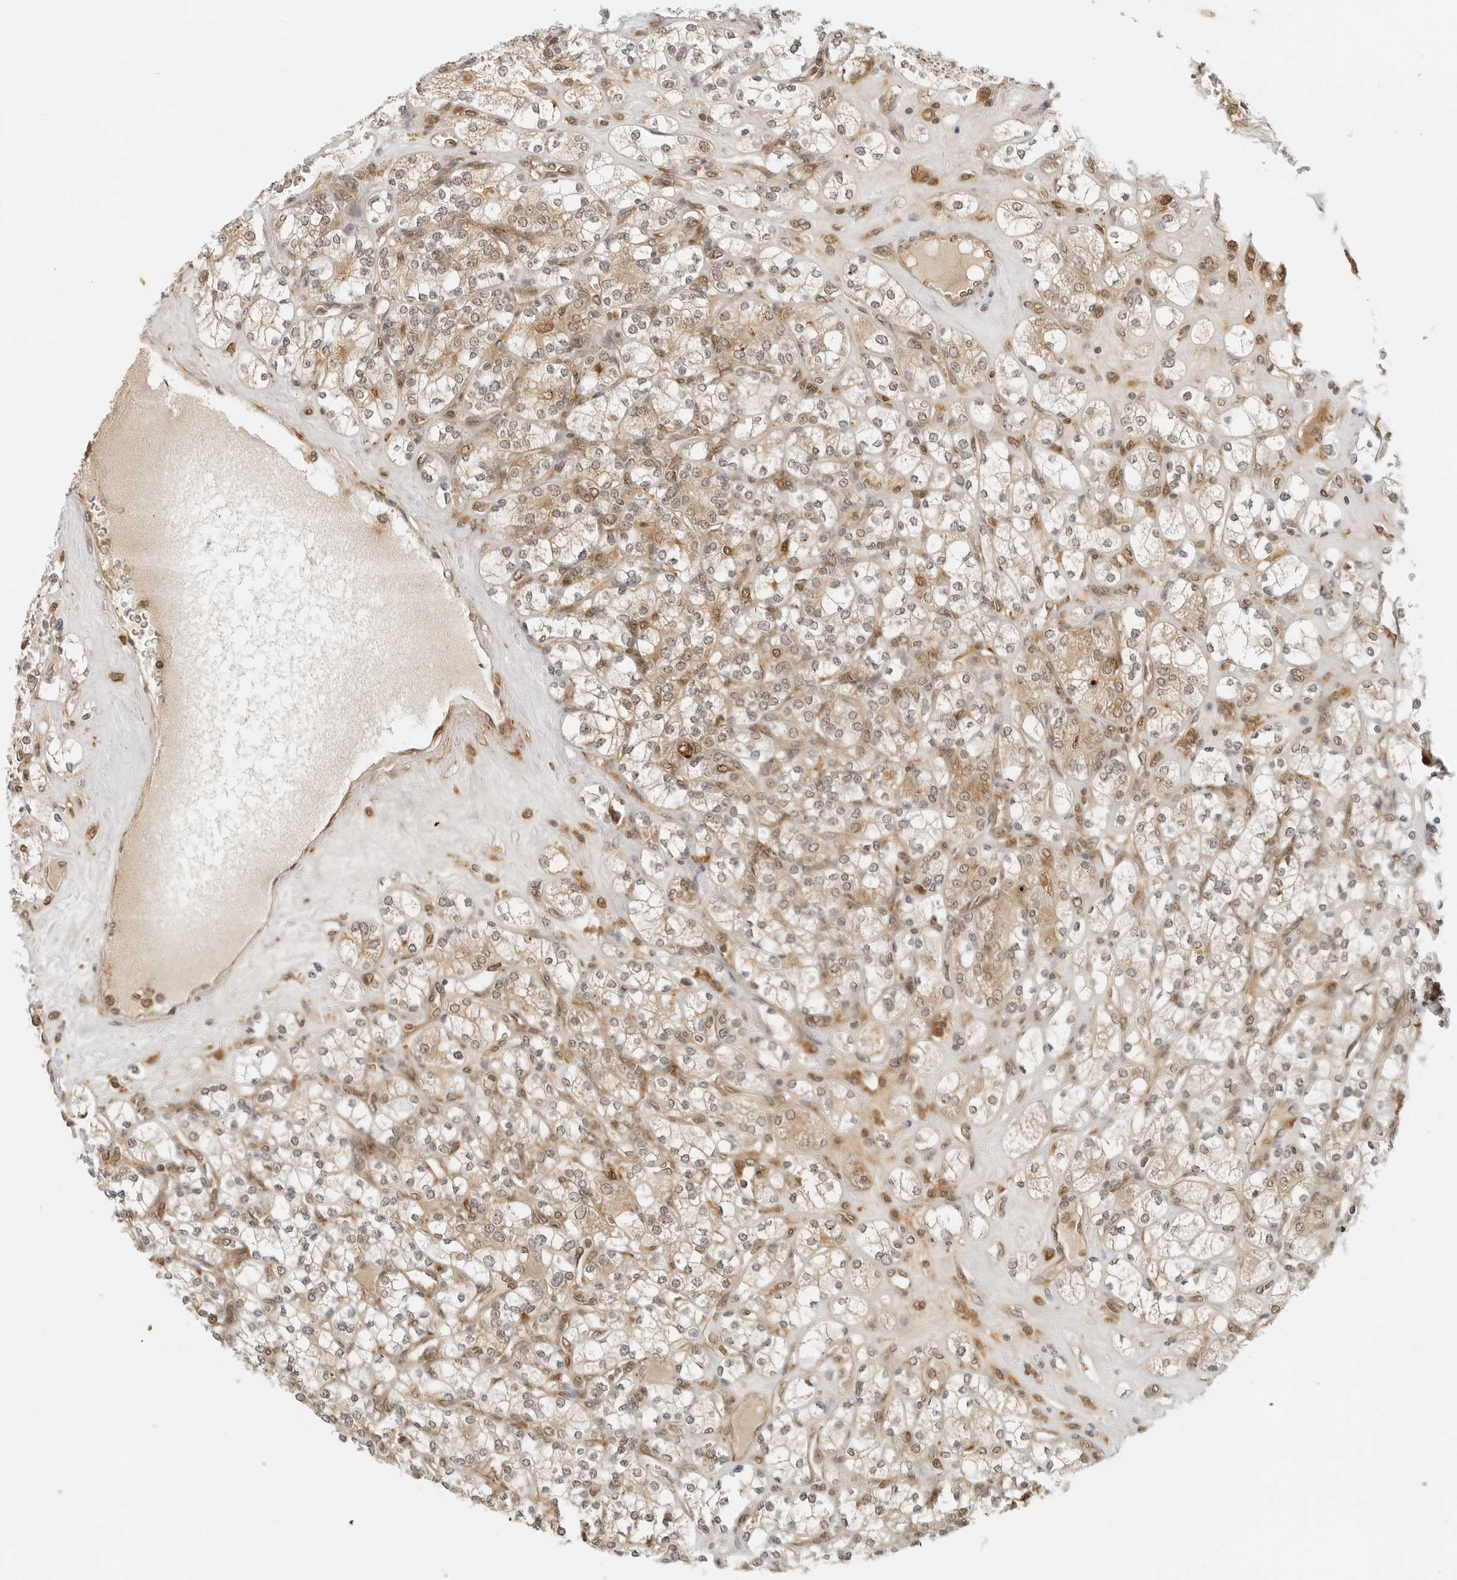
{"staining": {"intensity": "weak", "quantity": "25%-75%", "location": "cytoplasmic/membranous,nuclear"}, "tissue": "renal cancer", "cell_type": "Tumor cells", "image_type": "cancer", "snomed": [{"axis": "morphology", "description": "Adenocarcinoma, NOS"}, {"axis": "topography", "description": "Kidney"}], "caption": "Renal cancer (adenocarcinoma) stained for a protein (brown) reveals weak cytoplasmic/membranous and nuclear positive expression in about 25%-75% of tumor cells.", "gene": "RC3H1", "patient": {"sex": "male", "age": 77}}